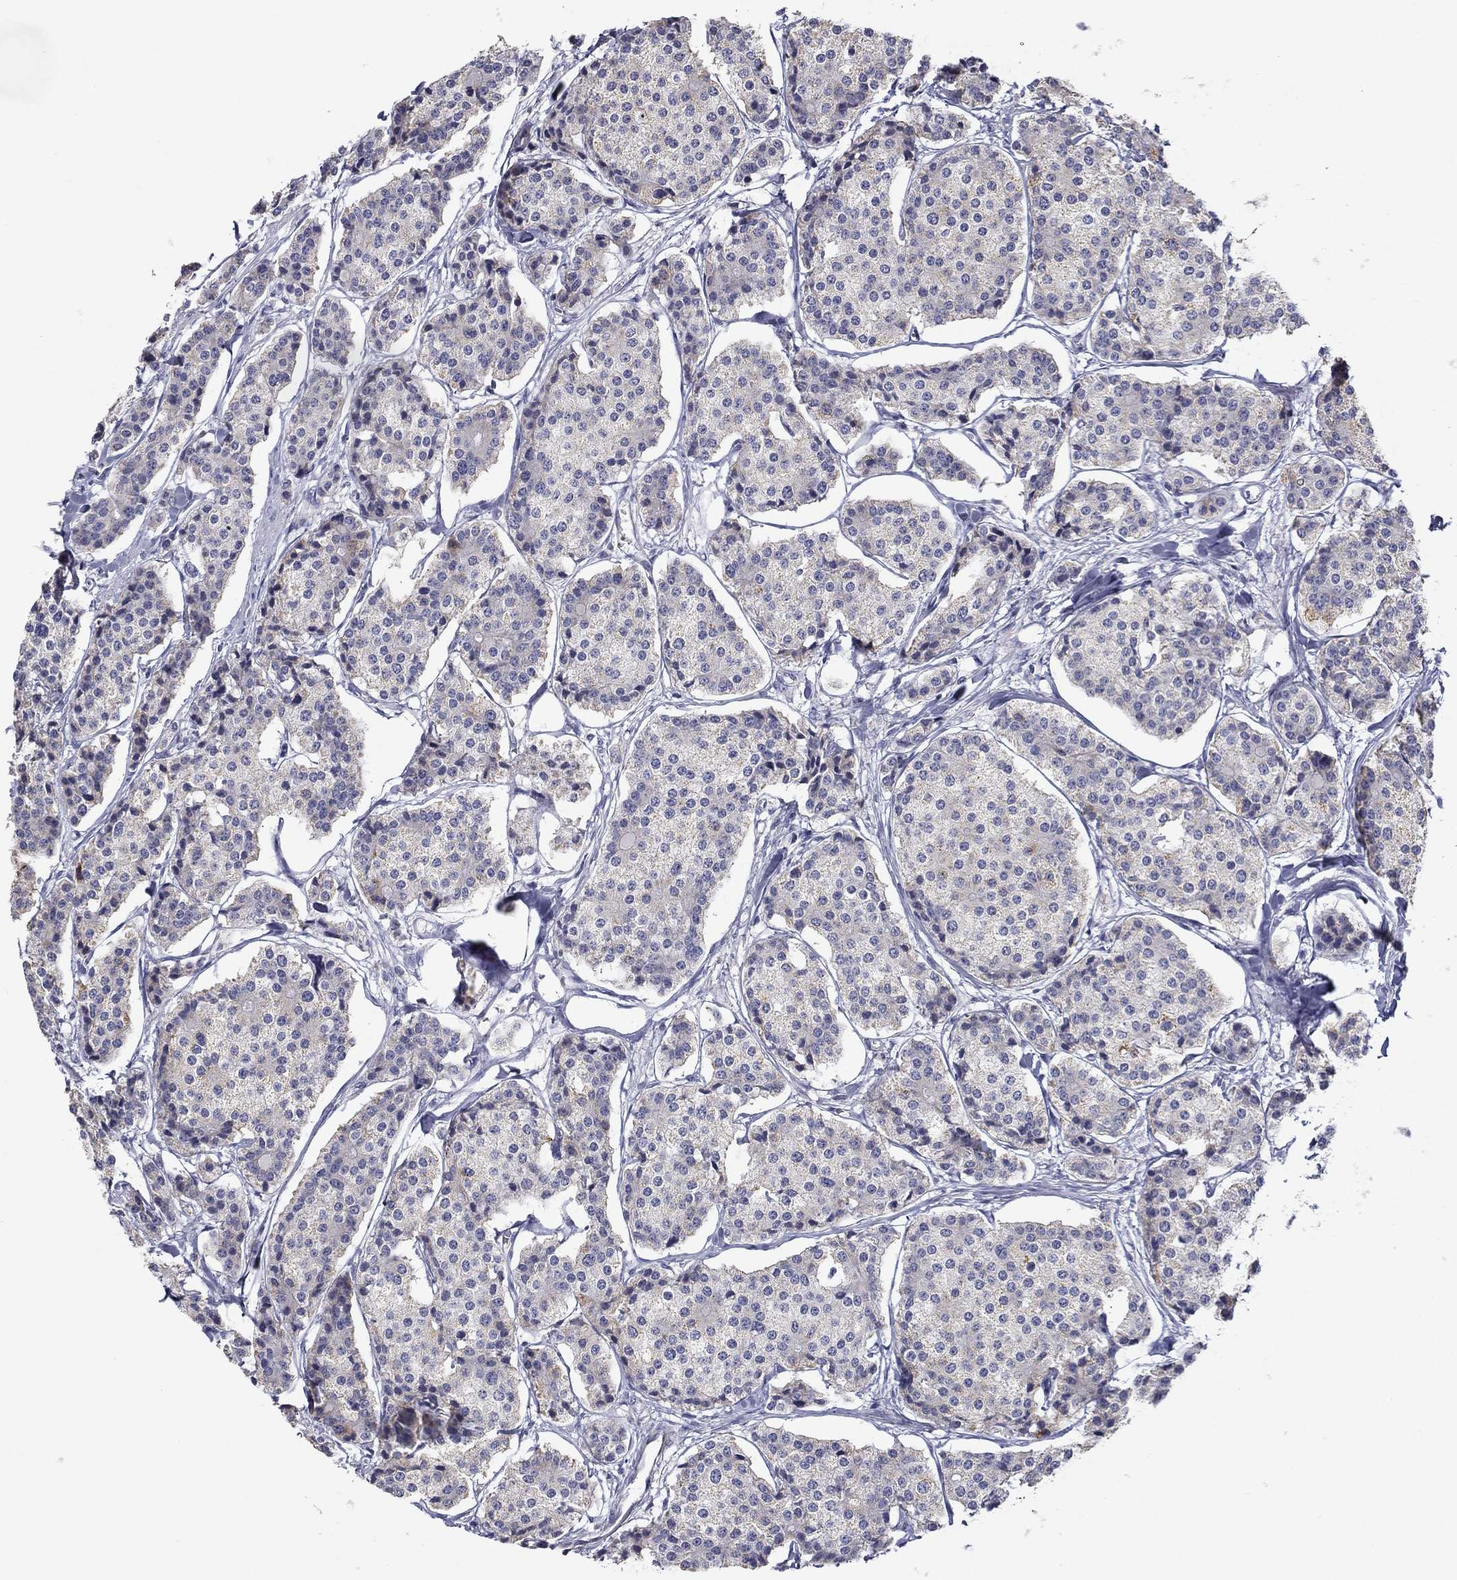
{"staining": {"intensity": "negative", "quantity": "none", "location": "none"}, "tissue": "carcinoid", "cell_type": "Tumor cells", "image_type": "cancer", "snomed": [{"axis": "morphology", "description": "Carcinoid, malignant, NOS"}, {"axis": "topography", "description": "Small intestine"}], "caption": "Malignant carcinoid was stained to show a protein in brown. There is no significant staining in tumor cells.", "gene": "SPATA7", "patient": {"sex": "female", "age": 65}}